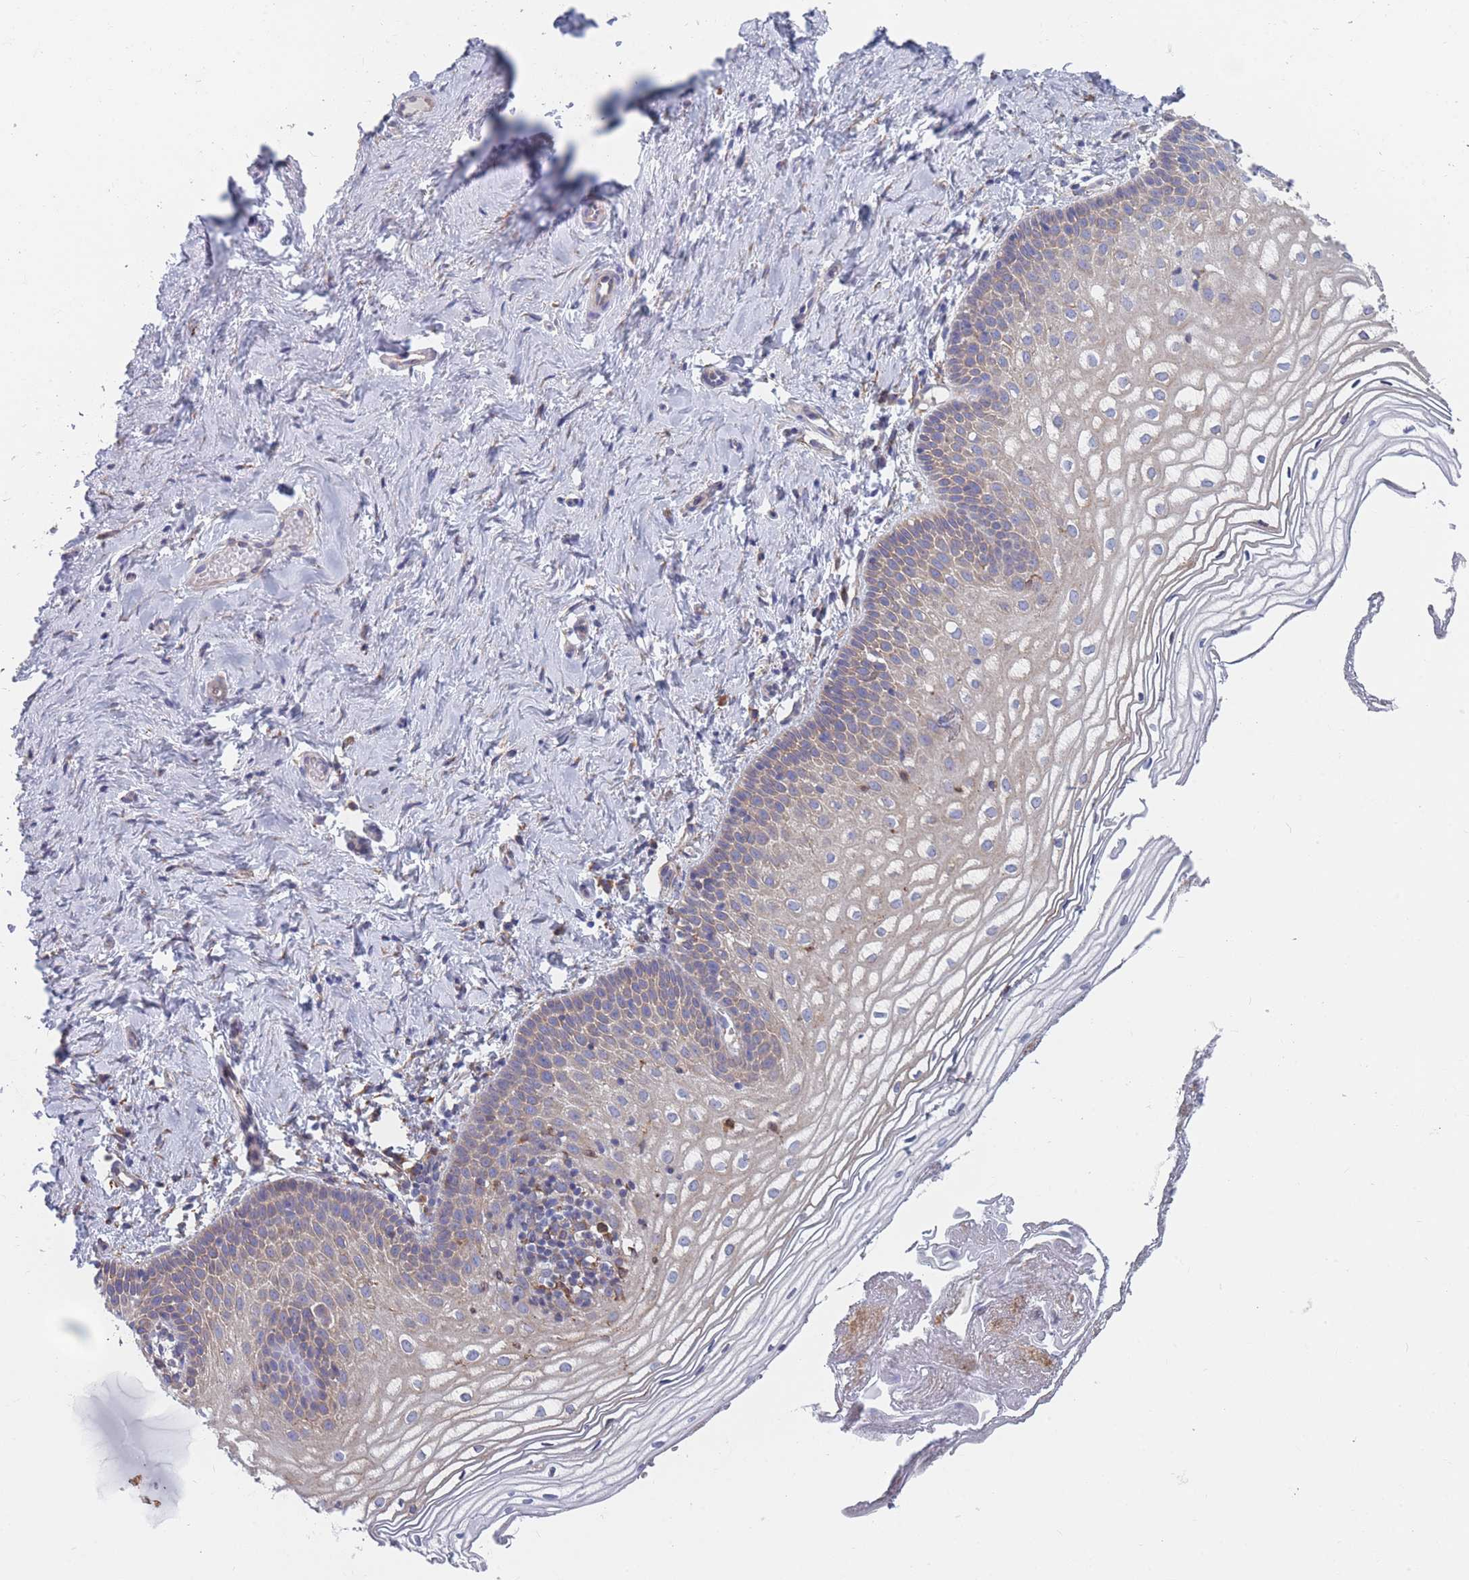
{"staining": {"intensity": "weak", "quantity": "<25%", "location": "cytoplasmic/membranous"}, "tissue": "vagina", "cell_type": "Squamous epithelial cells", "image_type": "normal", "snomed": [{"axis": "morphology", "description": "Normal tissue, NOS"}, {"axis": "topography", "description": "Vagina"}], "caption": "DAB immunohistochemical staining of unremarkable human vagina shows no significant positivity in squamous epithelial cells.", "gene": "OR7C2", "patient": {"sex": "female", "age": 56}}